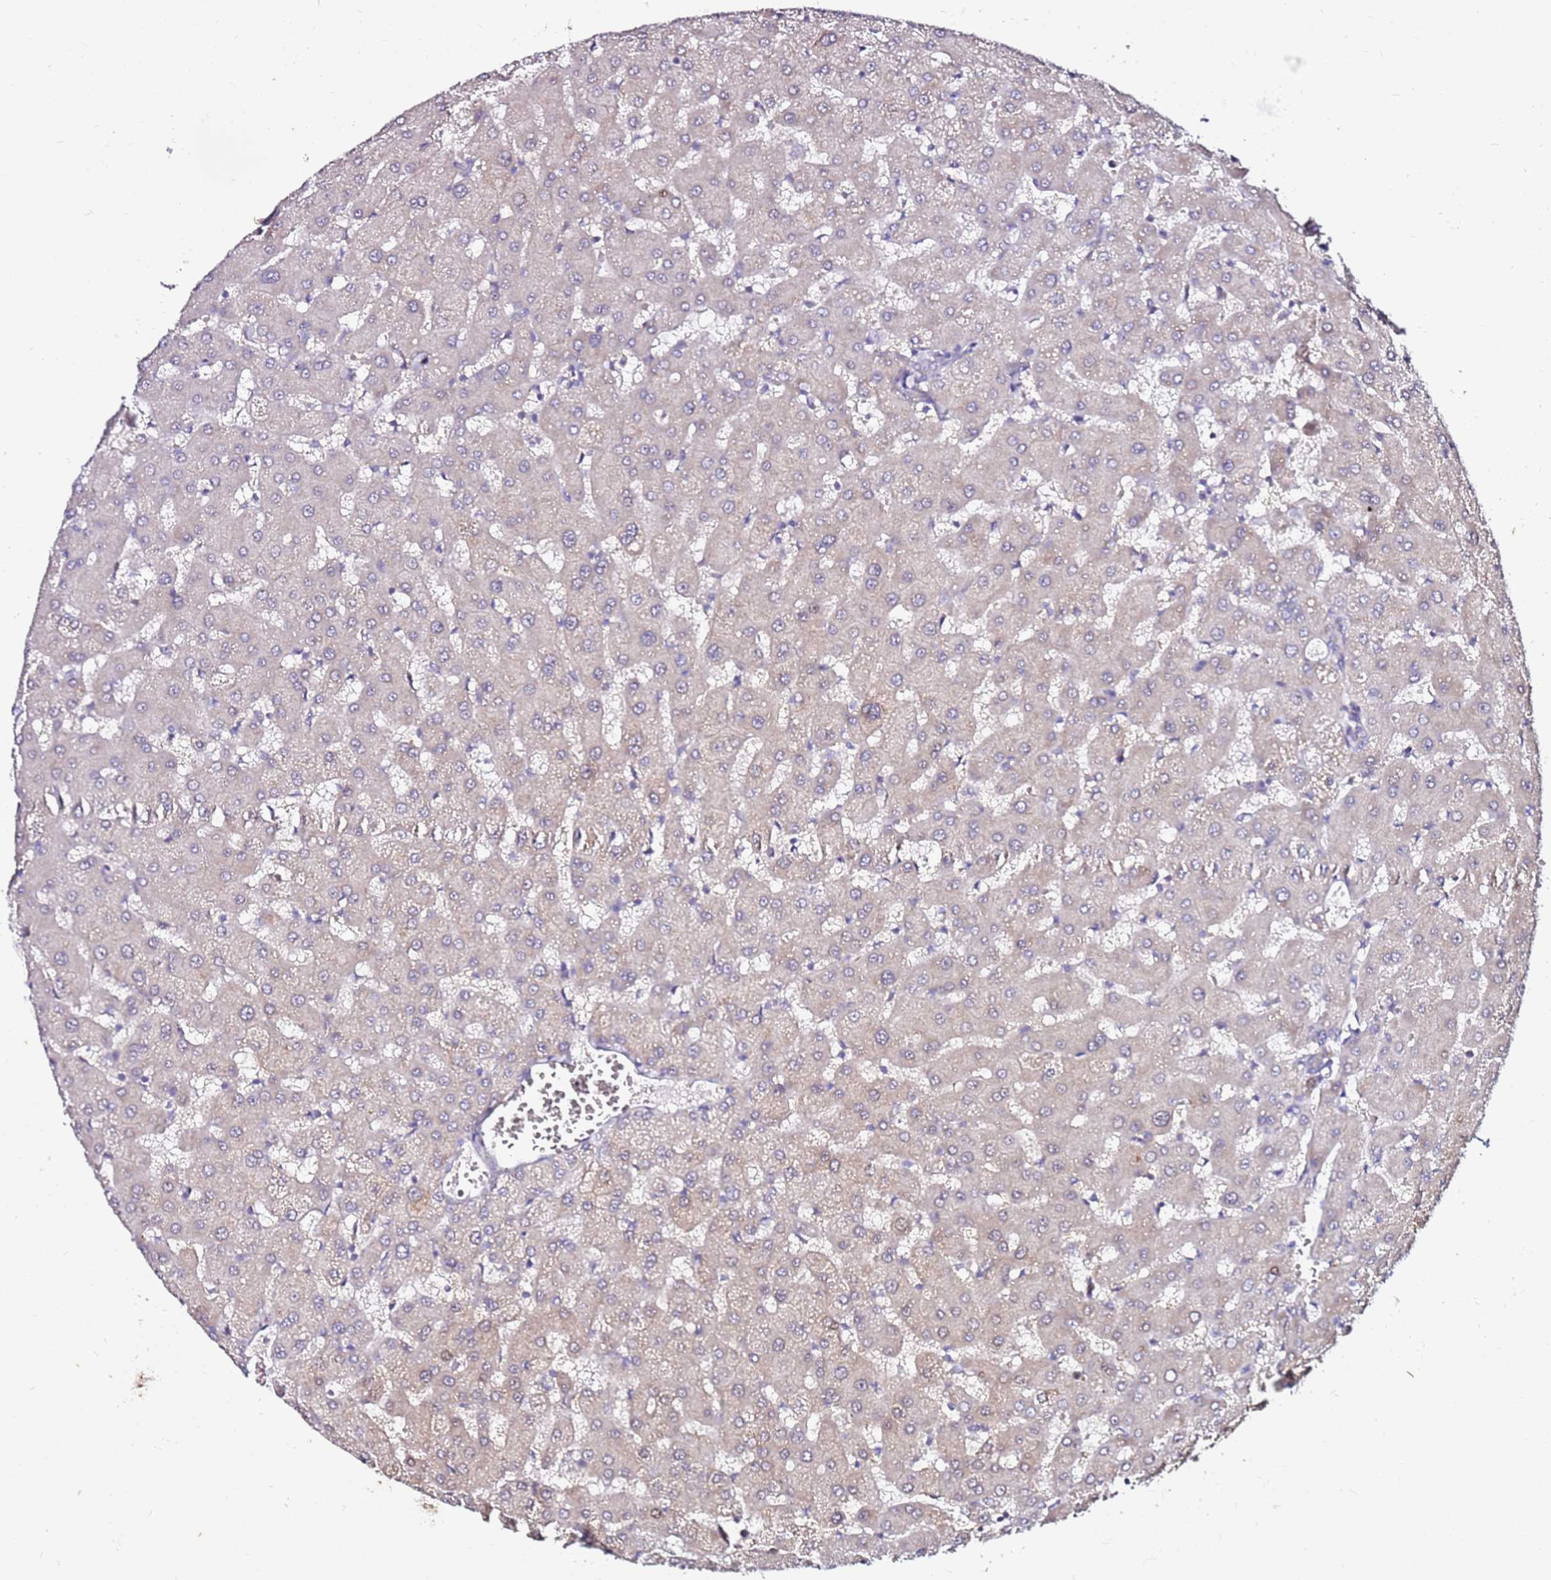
{"staining": {"intensity": "negative", "quantity": "none", "location": "none"}, "tissue": "liver", "cell_type": "Cholangiocytes", "image_type": "normal", "snomed": [{"axis": "morphology", "description": "Normal tissue, NOS"}, {"axis": "topography", "description": "Liver"}], "caption": "Immunohistochemistry (IHC) of normal human liver displays no expression in cholangiocytes. (Brightfield microscopy of DAB (3,3'-diaminobenzidine) immunohistochemistry at high magnification).", "gene": "SRRM5", "patient": {"sex": "female", "age": 63}}